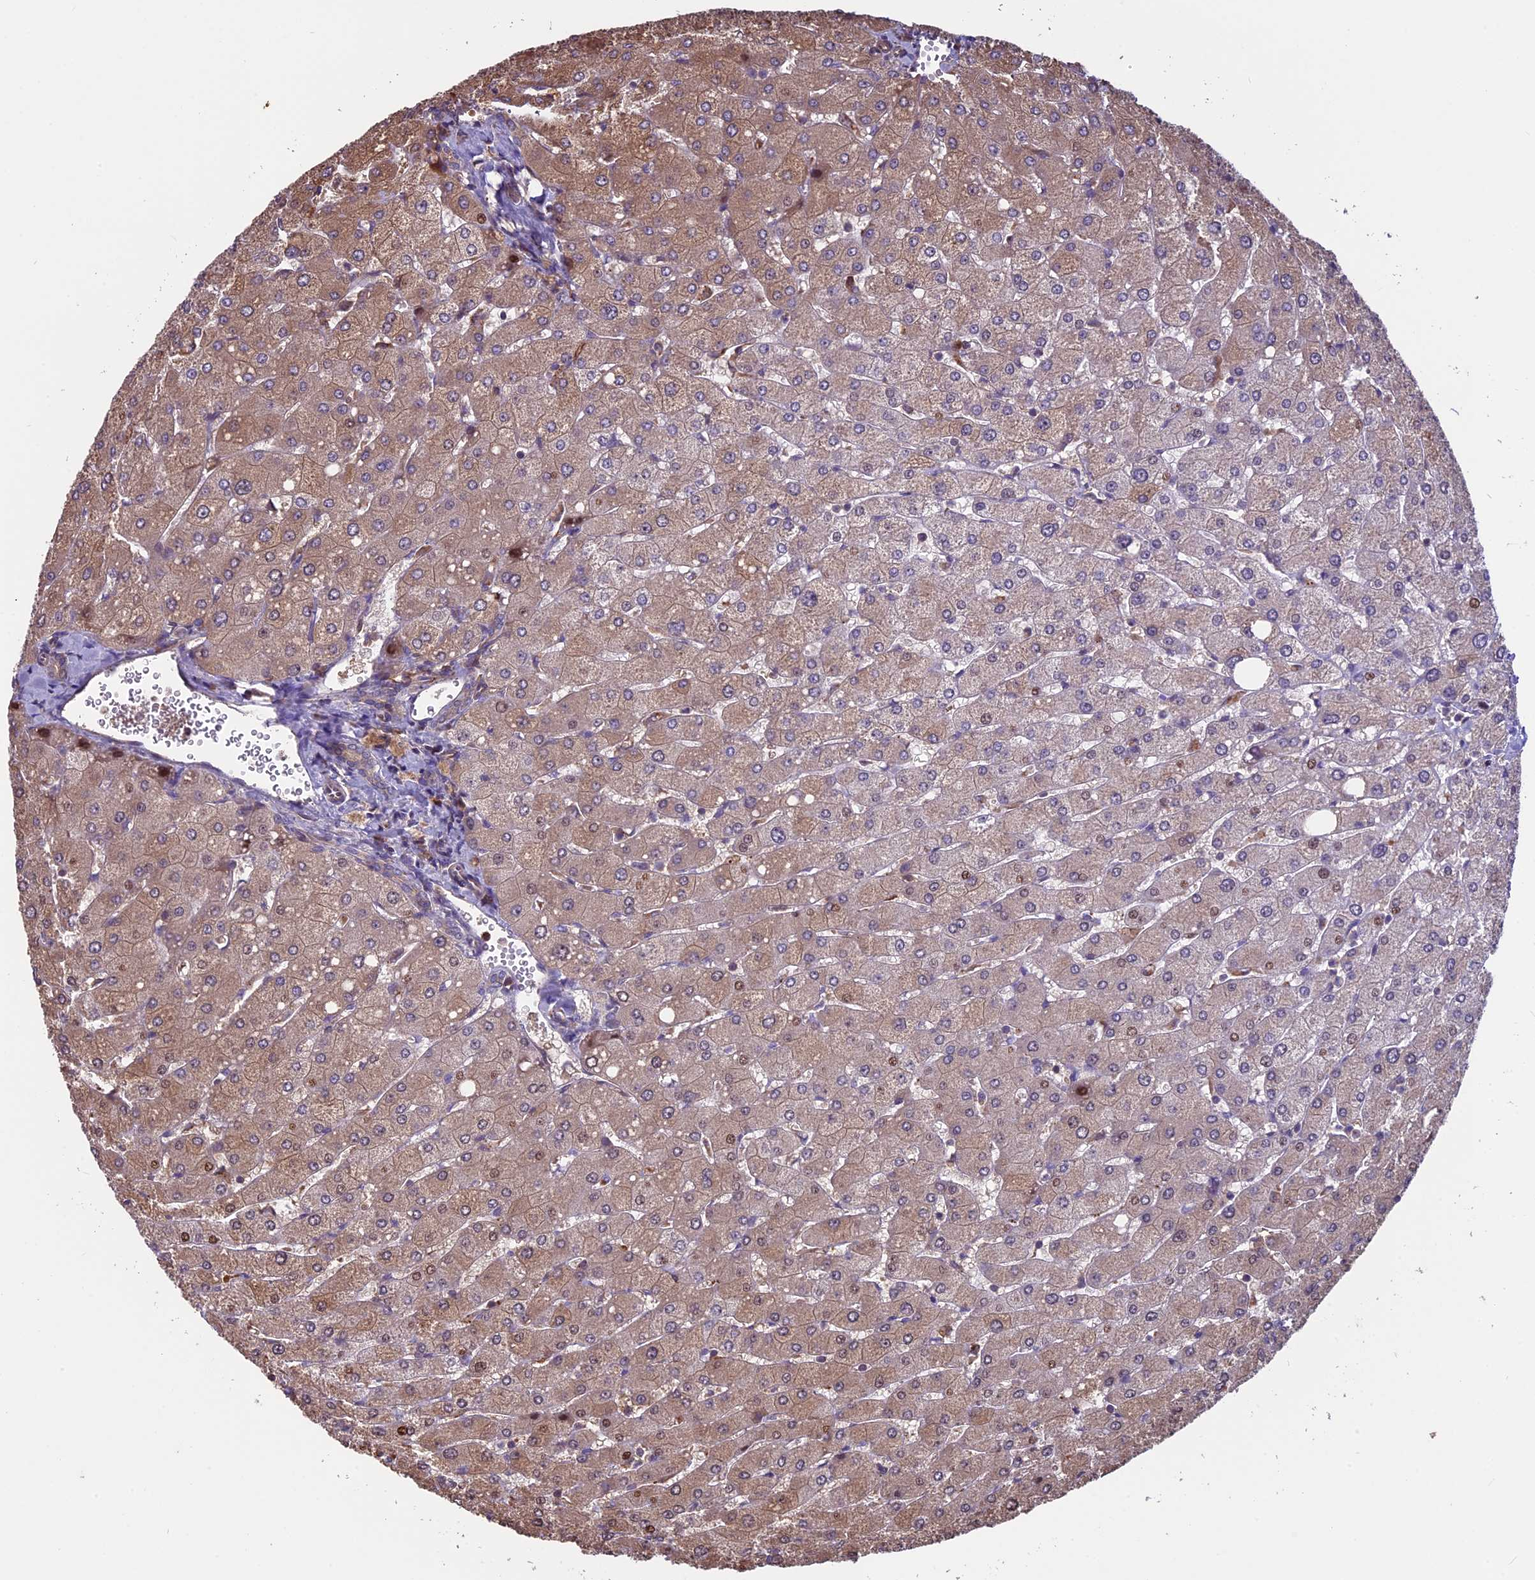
{"staining": {"intensity": "weak", "quantity": ">75%", "location": "cytoplasmic/membranous"}, "tissue": "liver", "cell_type": "Cholangiocytes", "image_type": "normal", "snomed": [{"axis": "morphology", "description": "Normal tissue, NOS"}, {"axis": "topography", "description": "Liver"}], "caption": "A photomicrograph of human liver stained for a protein reveals weak cytoplasmic/membranous brown staining in cholangiocytes. The staining was performed using DAB to visualize the protein expression in brown, while the nuclei were stained in blue with hematoxylin (Magnification: 20x).", "gene": "VWA3A", "patient": {"sex": "male", "age": 55}}